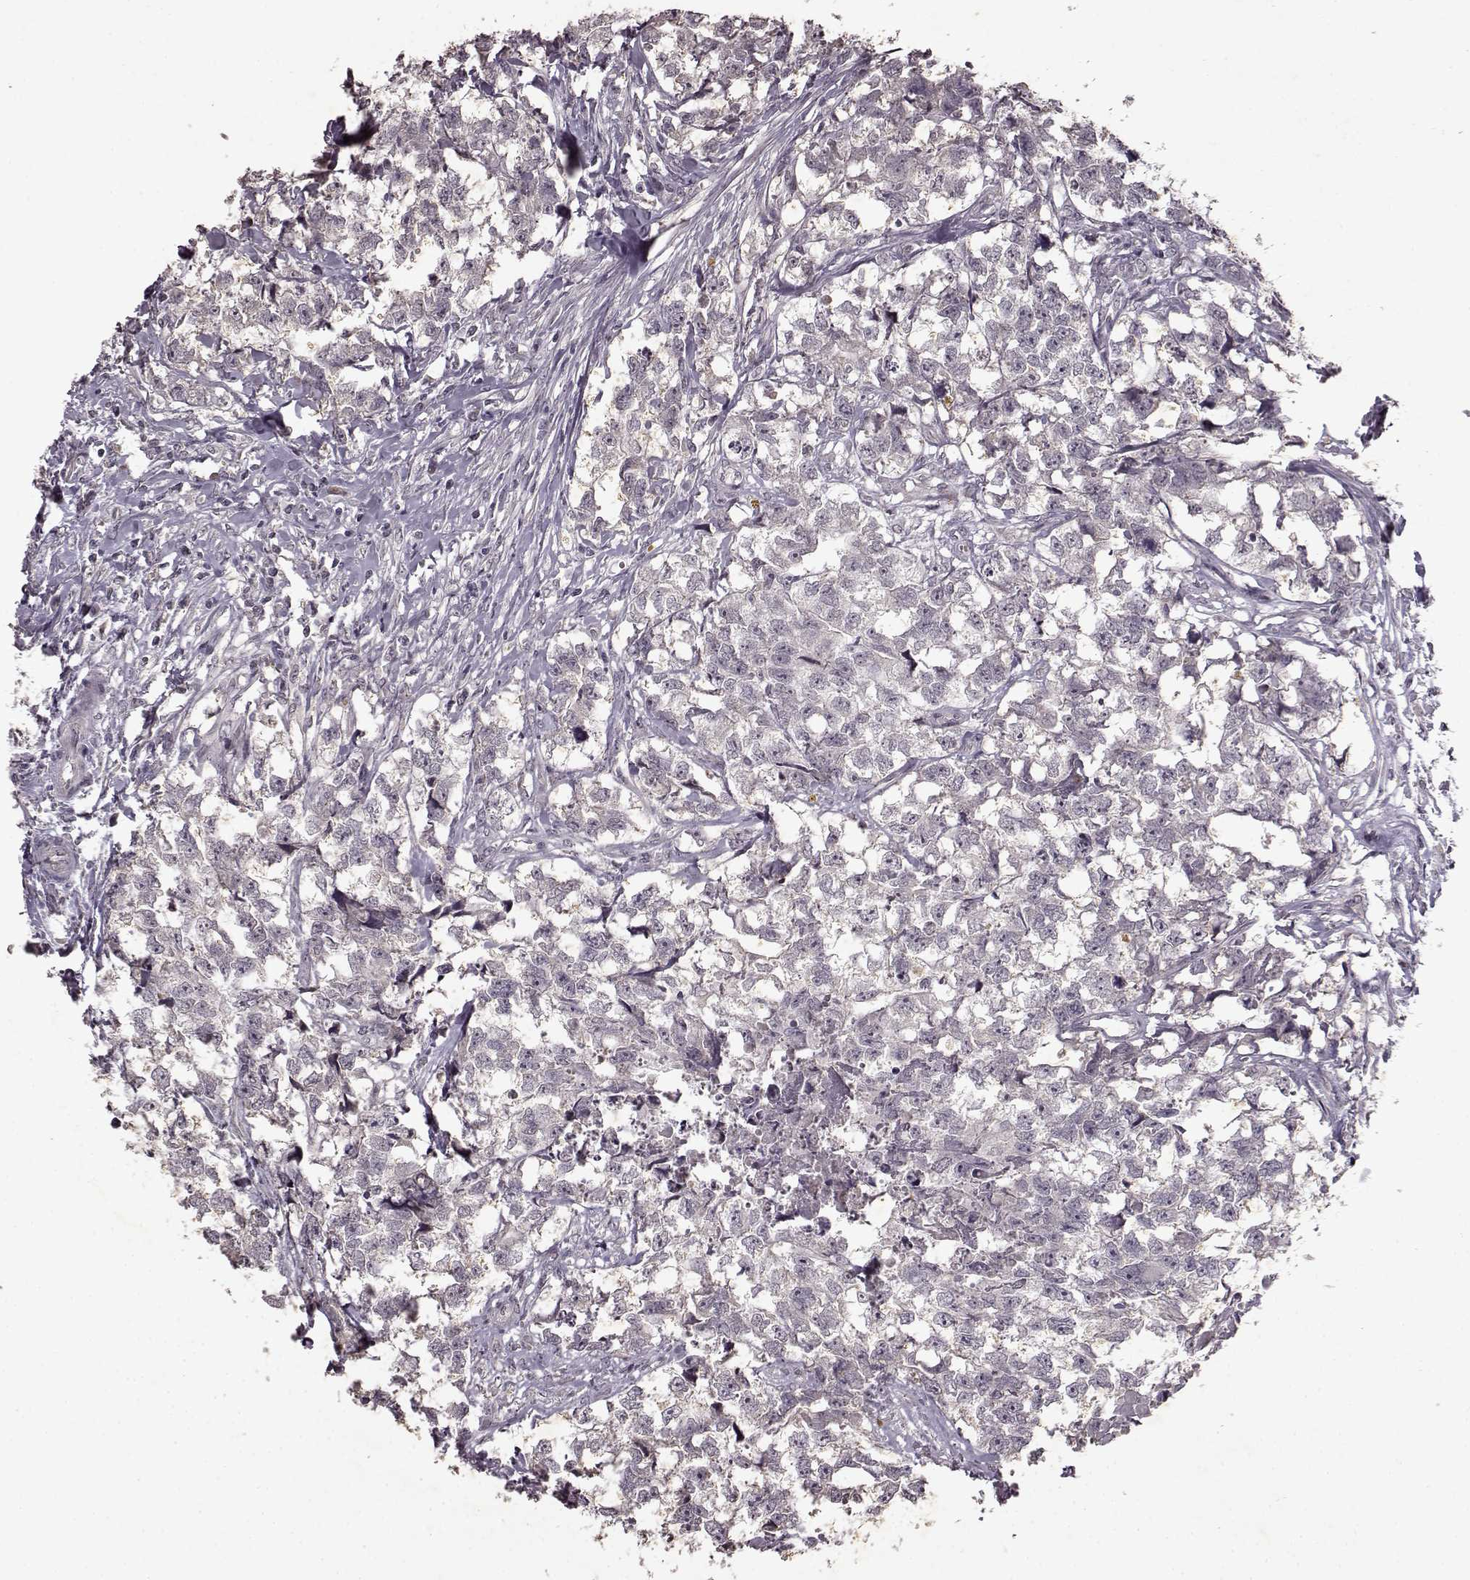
{"staining": {"intensity": "negative", "quantity": "none", "location": "none"}, "tissue": "testis cancer", "cell_type": "Tumor cells", "image_type": "cancer", "snomed": [{"axis": "morphology", "description": "Carcinoma, Embryonal, NOS"}, {"axis": "morphology", "description": "Teratoma, malignant, NOS"}, {"axis": "topography", "description": "Testis"}], "caption": "High magnification brightfield microscopy of testis cancer (embryonal carcinoma) stained with DAB (brown) and counterstained with hematoxylin (blue): tumor cells show no significant expression.", "gene": "LHB", "patient": {"sex": "male", "age": 44}}